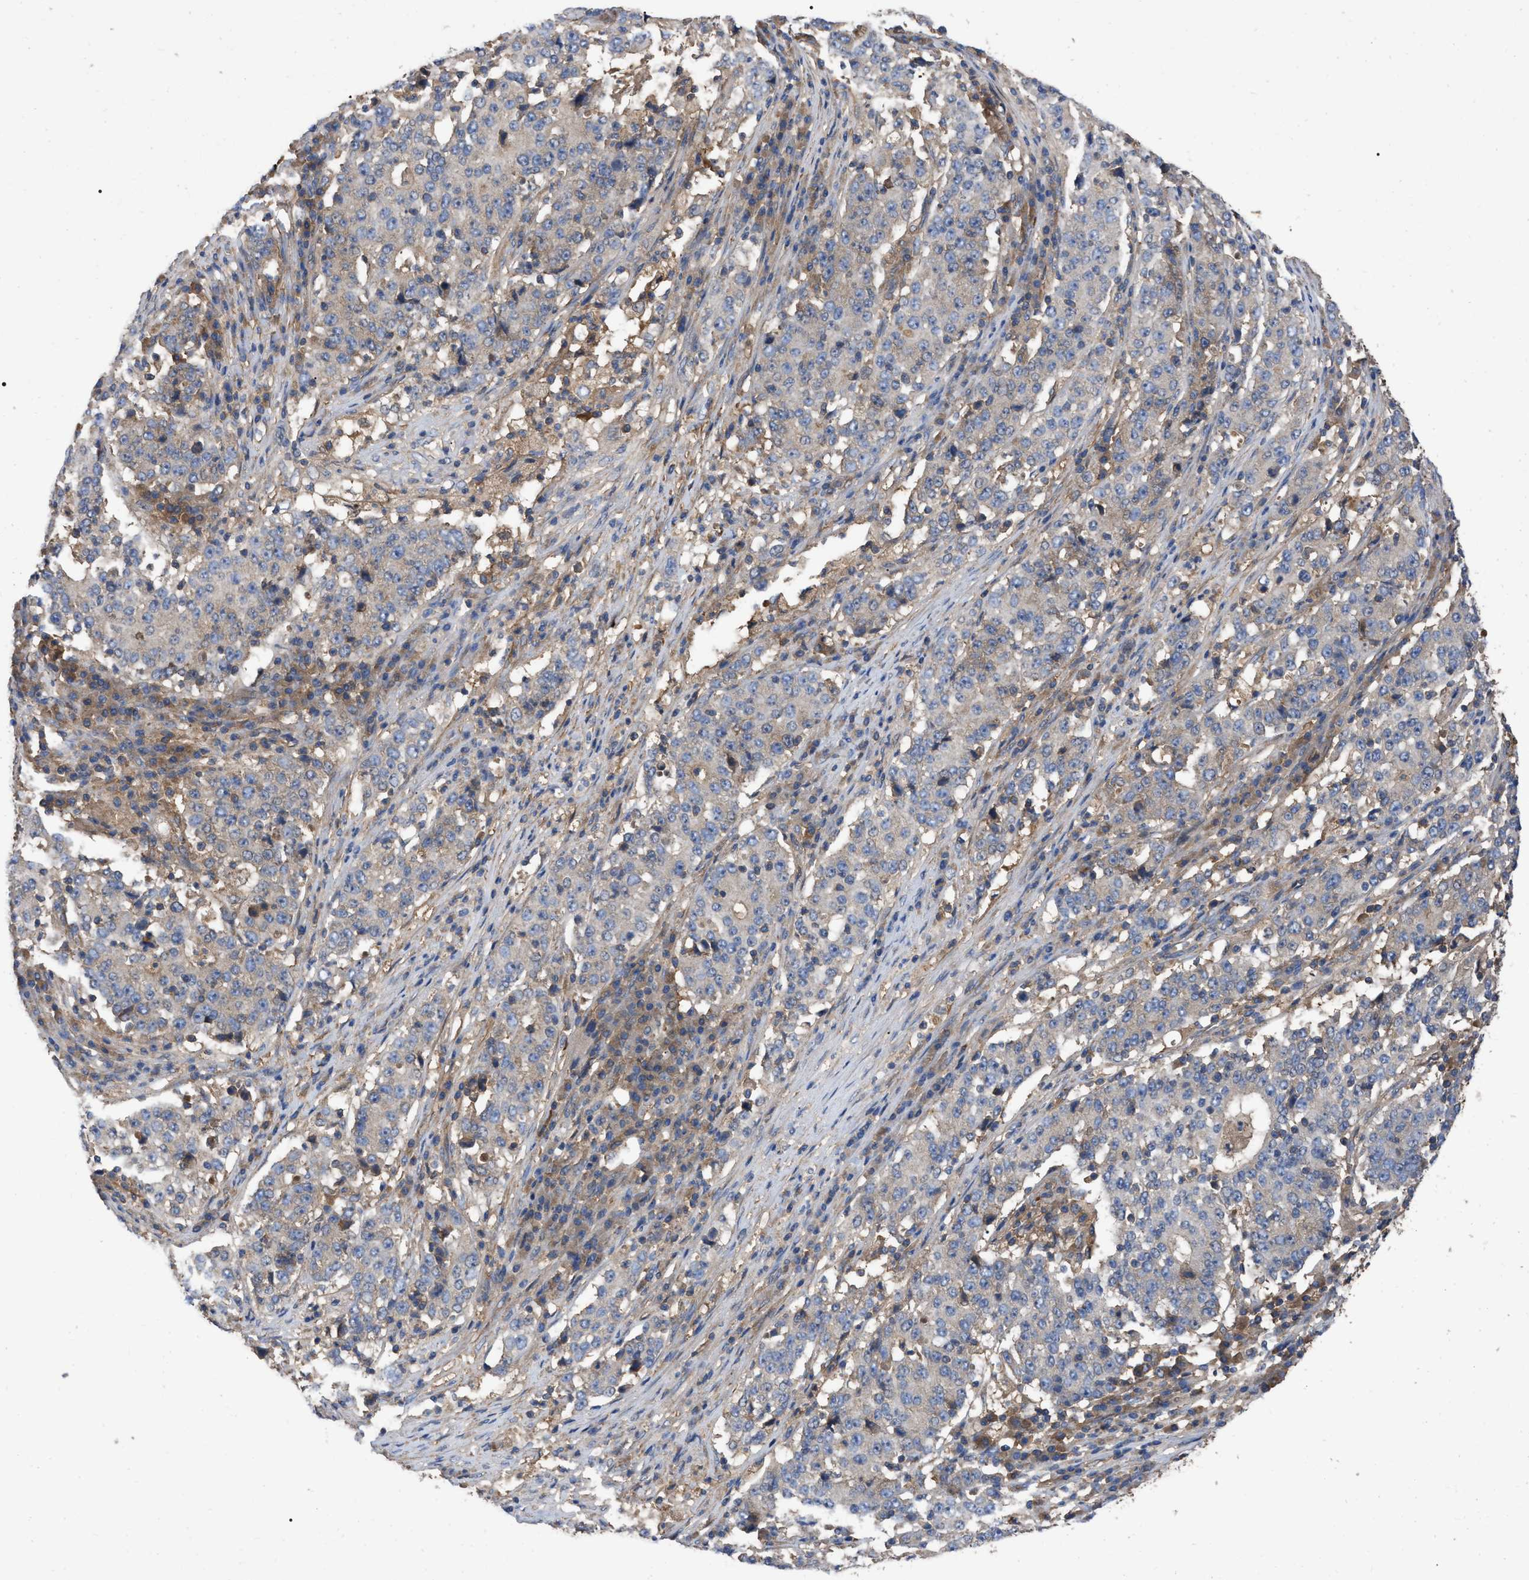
{"staining": {"intensity": "weak", "quantity": "25%-75%", "location": "cytoplasmic/membranous"}, "tissue": "stomach cancer", "cell_type": "Tumor cells", "image_type": "cancer", "snomed": [{"axis": "morphology", "description": "Adenocarcinoma, NOS"}, {"axis": "topography", "description": "Stomach"}], "caption": "Immunohistochemical staining of stomach cancer displays weak cytoplasmic/membranous protein positivity in about 25%-75% of tumor cells.", "gene": "RABEP1", "patient": {"sex": "male", "age": 59}}